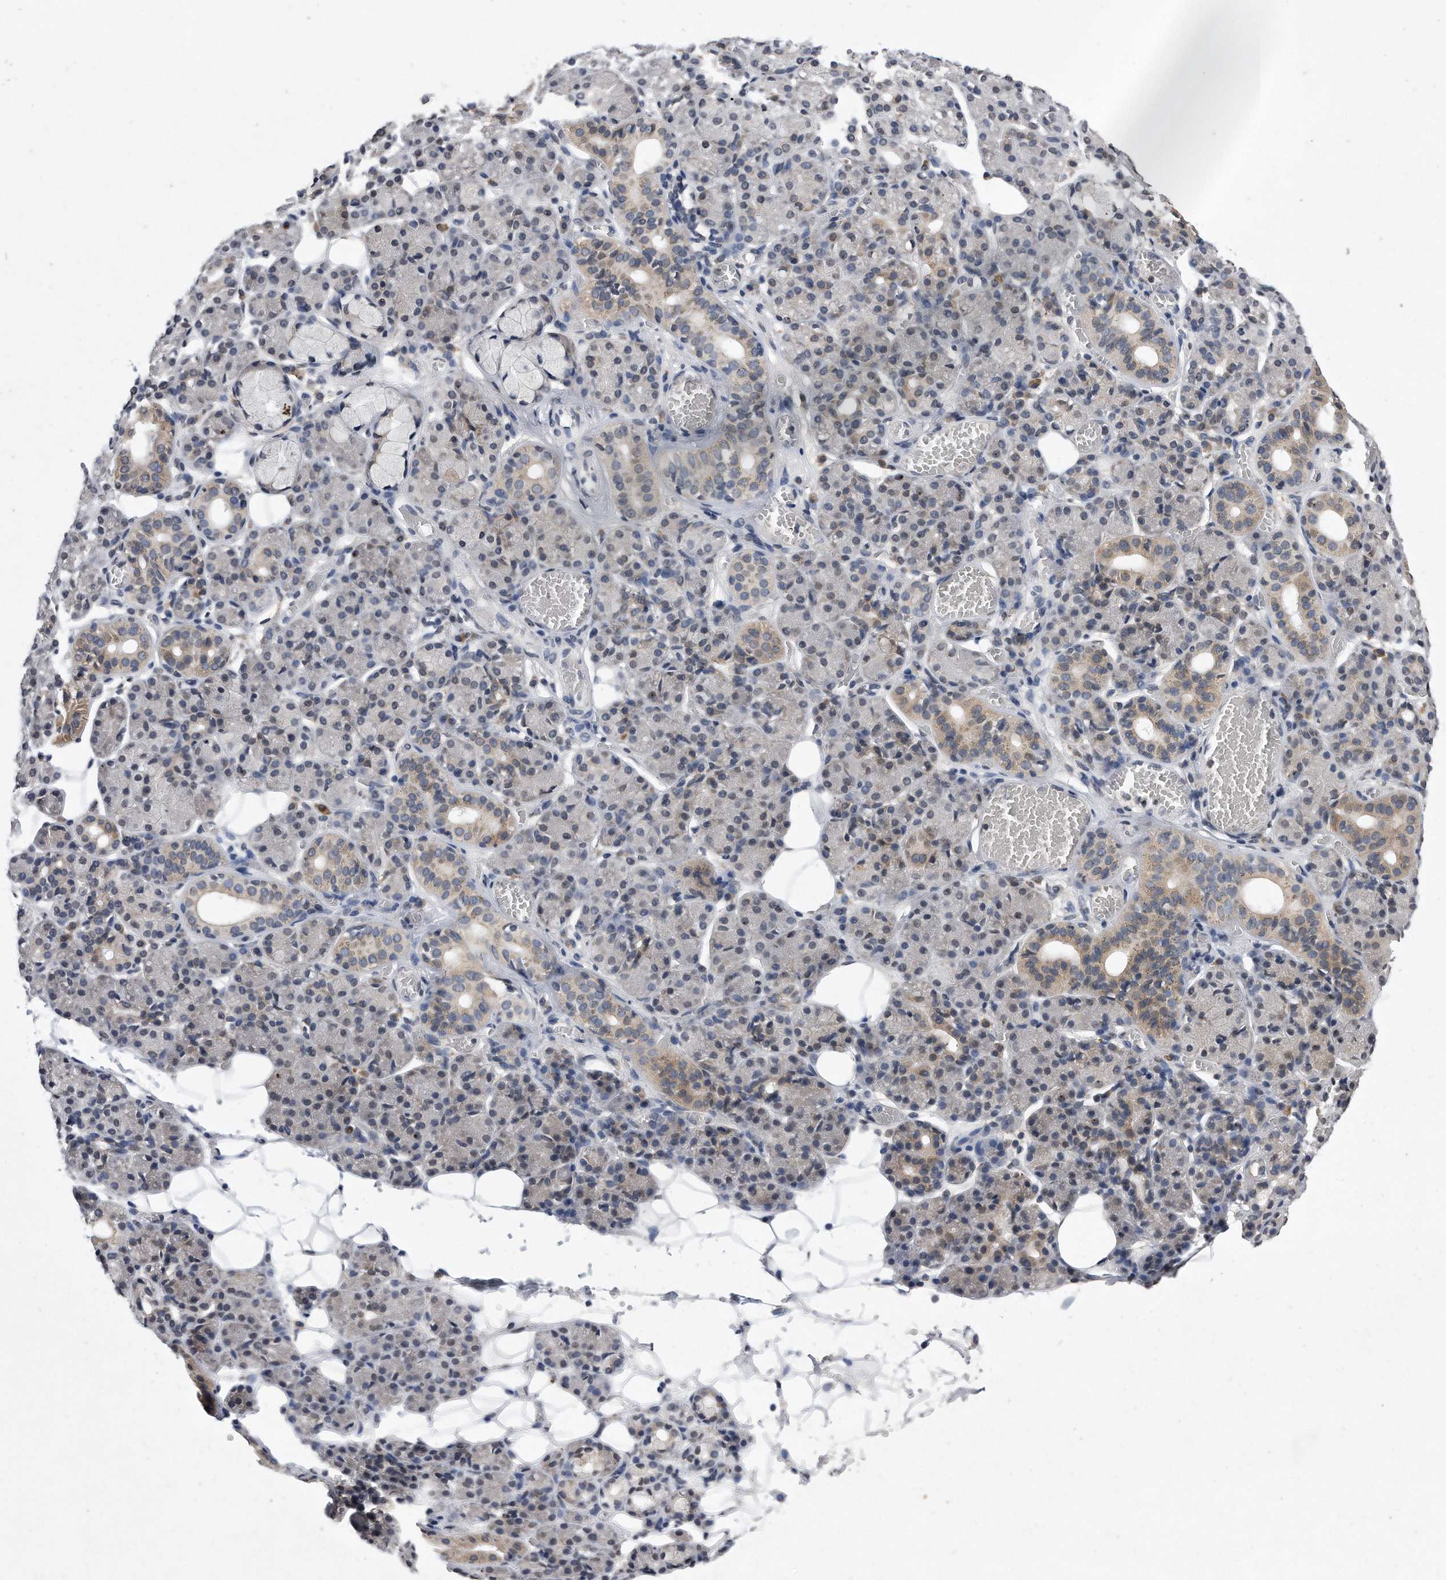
{"staining": {"intensity": "moderate", "quantity": "<25%", "location": "cytoplasmic/membranous"}, "tissue": "salivary gland", "cell_type": "Glandular cells", "image_type": "normal", "snomed": [{"axis": "morphology", "description": "Normal tissue, NOS"}, {"axis": "topography", "description": "Salivary gland"}], "caption": "A photomicrograph of salivary gland stained for a protein shows moderate cytoplasmic/membranous brown staining in glandular cells.", "gene": "DAB1", "patient": {"sex": "male", "age": 63}}